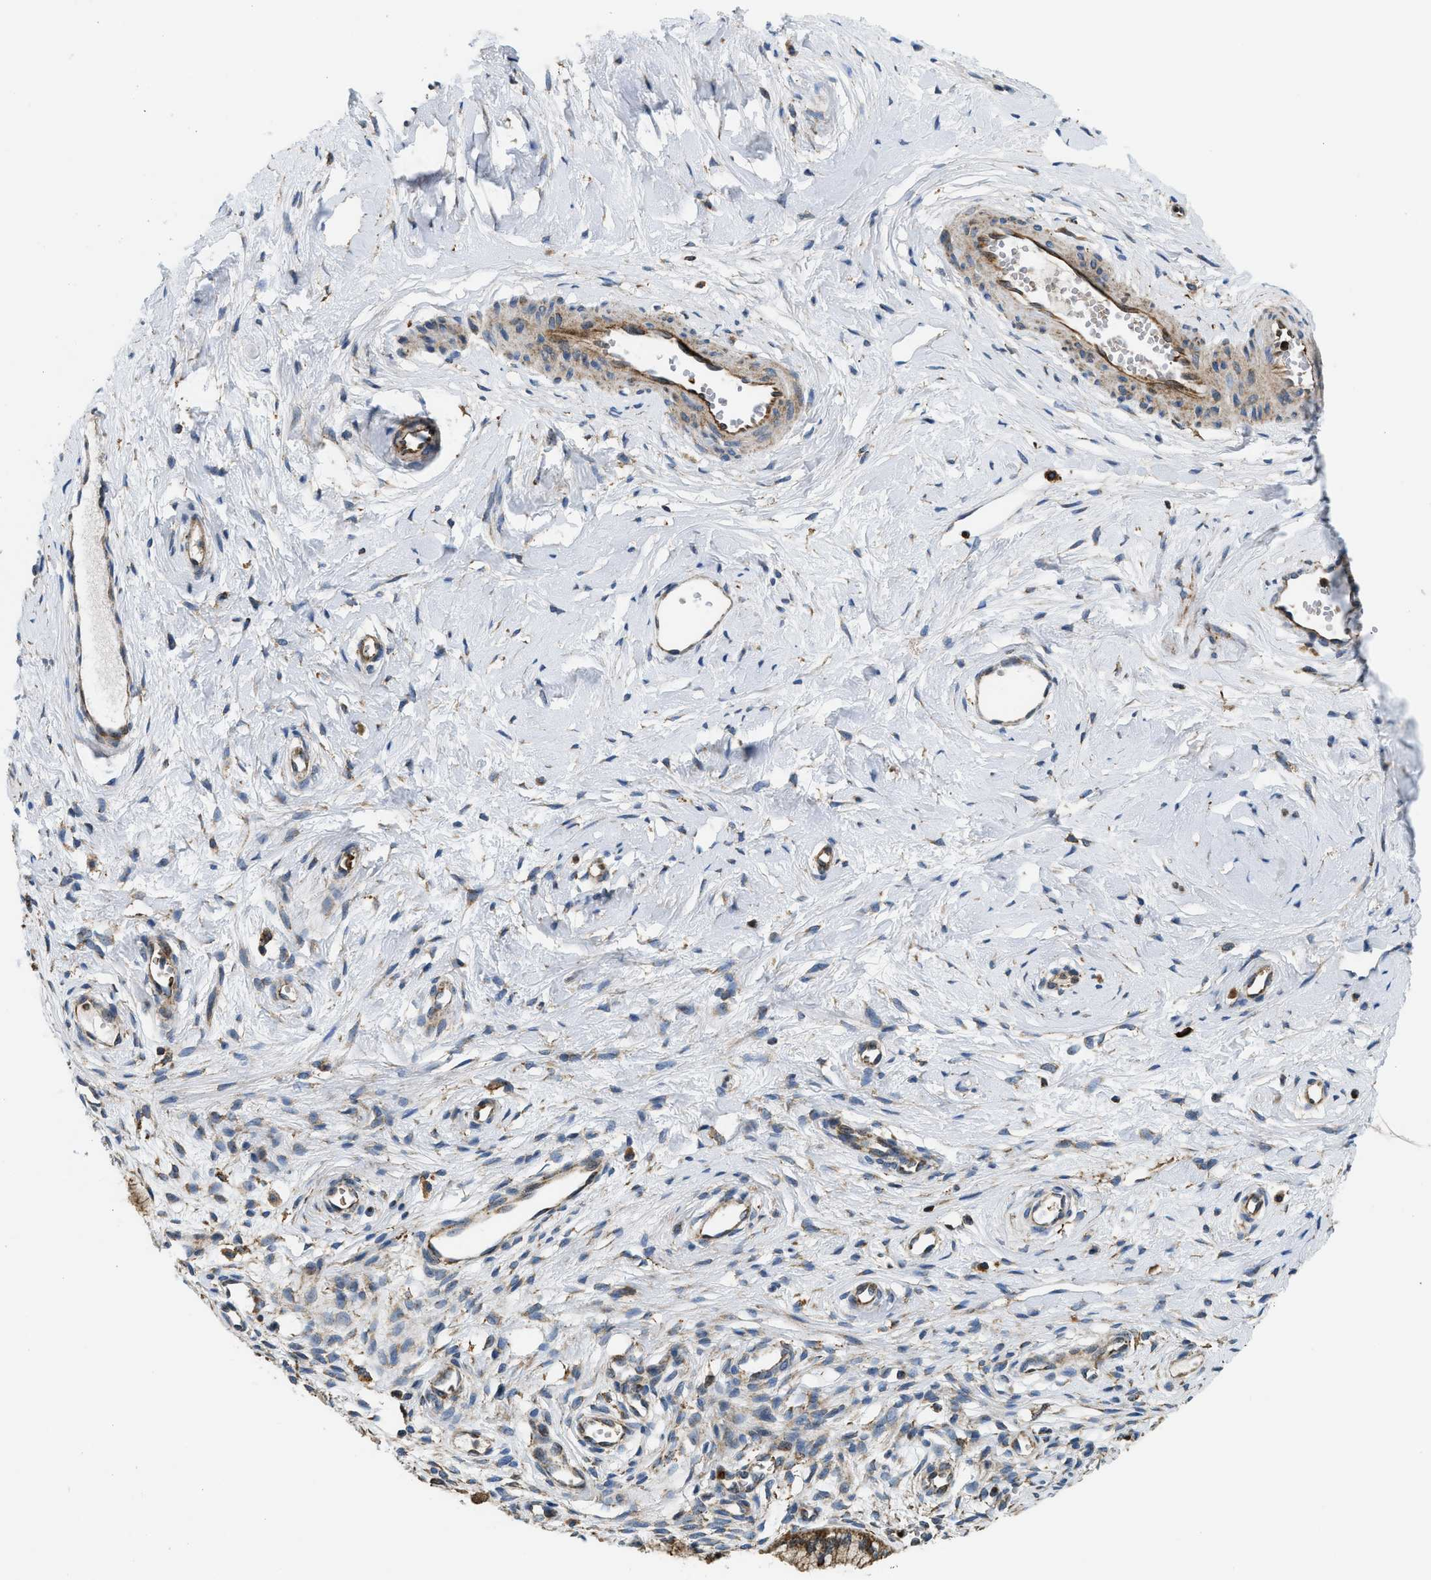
{"staining": {"intensity": "moderate", "quantity": "25%-75%", "location": "cytoplasmic/membranous"}, "tissue": "cervix", "cell_type": "Squamous epithelial cells", "image_type": "normal", "snomed": [{"axis": "morphology", "description": "Normal tissue, NOS"}, {"axis": "topography", "description": "Cervix"}], "caption": "Cervix stained for a protein shows moderate cytoplasmic/membranous positivity in squamous epithelial cells. Using DAB (brown) and hematoxylin (blue) stains, captured at high magnification using brightfield microscopy.", "gene": "CSPG4", "patient": {"sex": "female", "age": 65}}